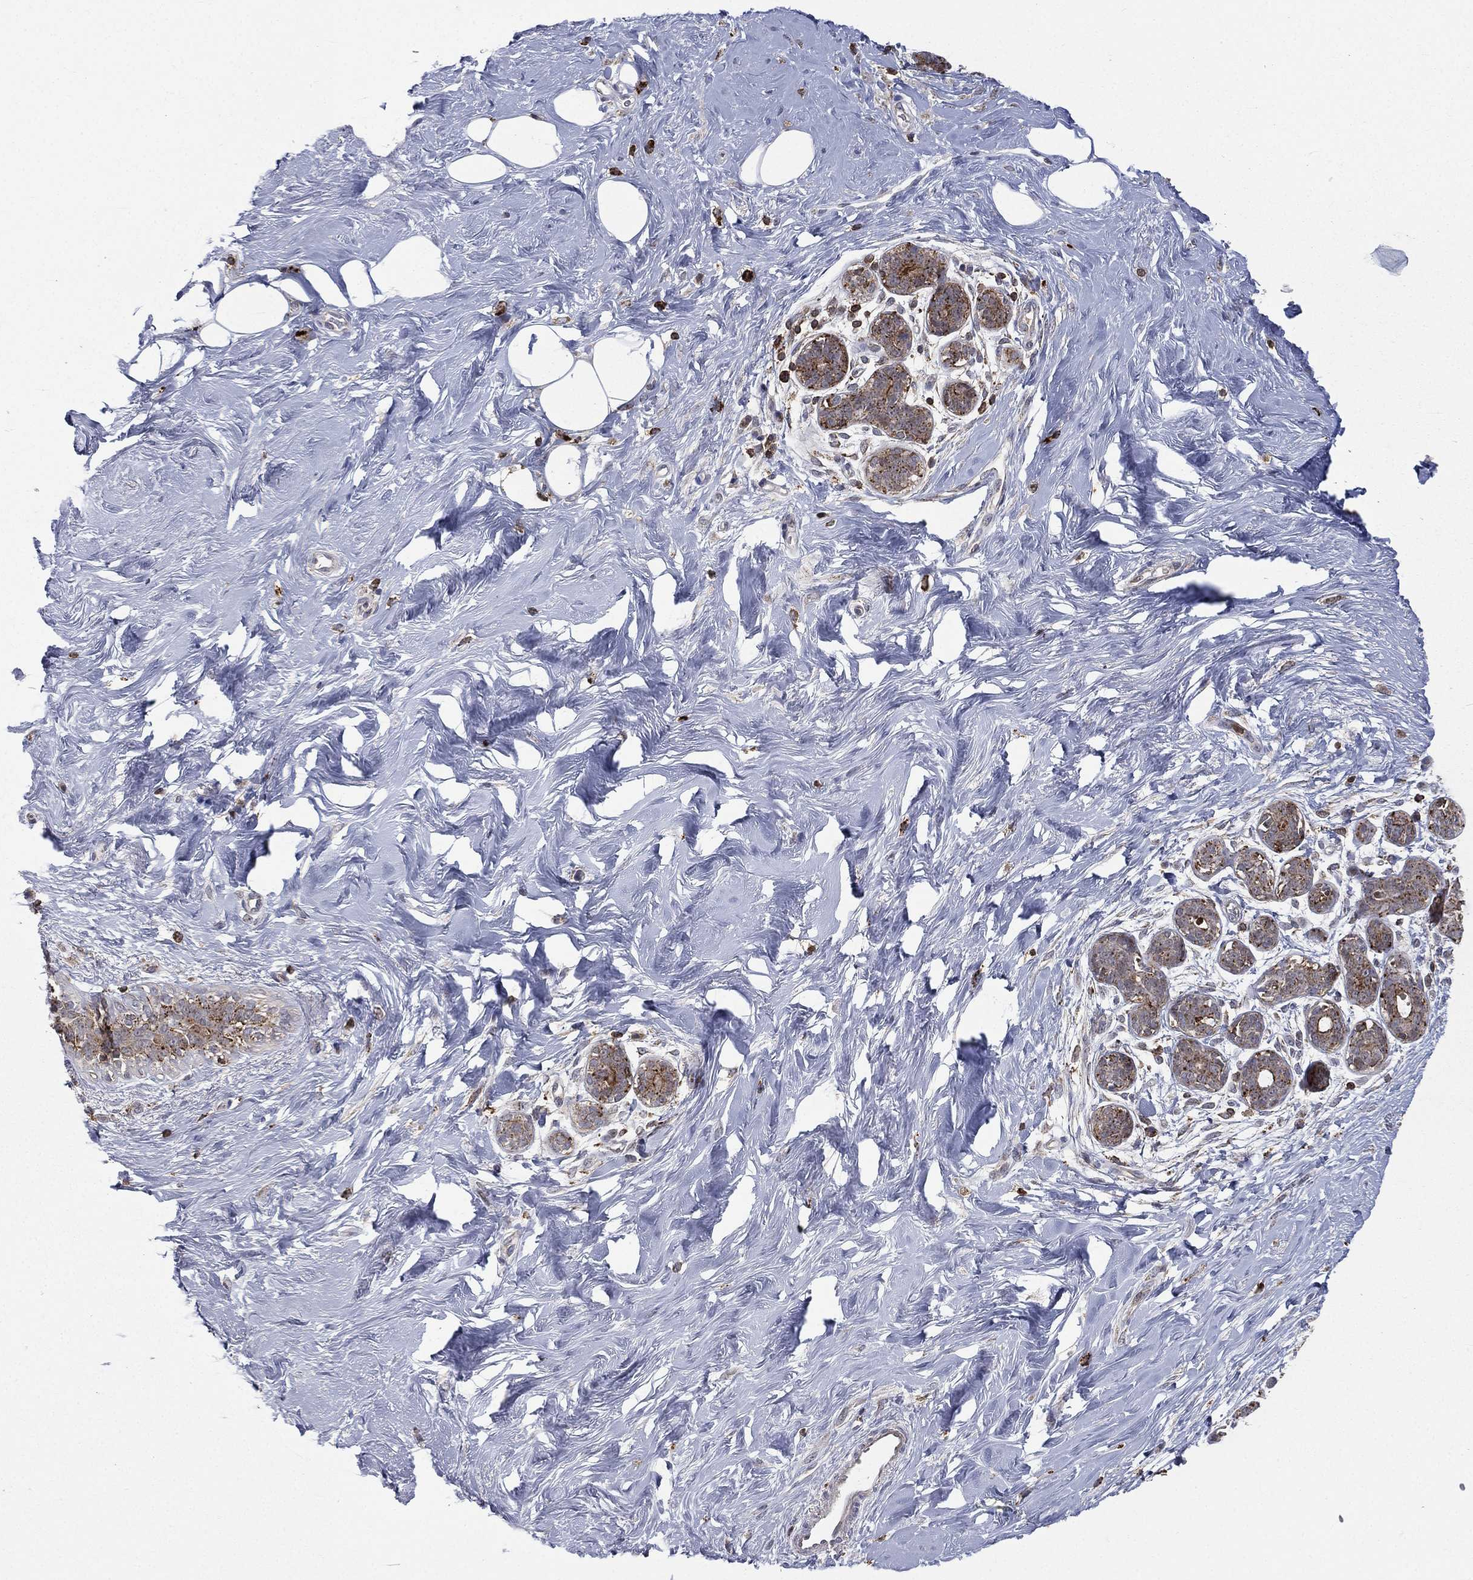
{"staining": {"intensity": "negative", "quantity": "none", "location": "none"}, "tissue": "breast", "cell_type": "Adipocytes", "image_type": "normal", "snomed": [{"axis": "morphology", "description": "Normal tissue, NOS"}, {"axis": "topography", "description": "Breast"}], "caption": "Immunohistochemical staining of normal human breast demonstrates no significant expression in adipocytes. (Brightfield microscopy of DAB immunohistochemistry (IHC) at high magnification).", "gene": "RIN3", "patient": {"sex": "female", "age": 43}}